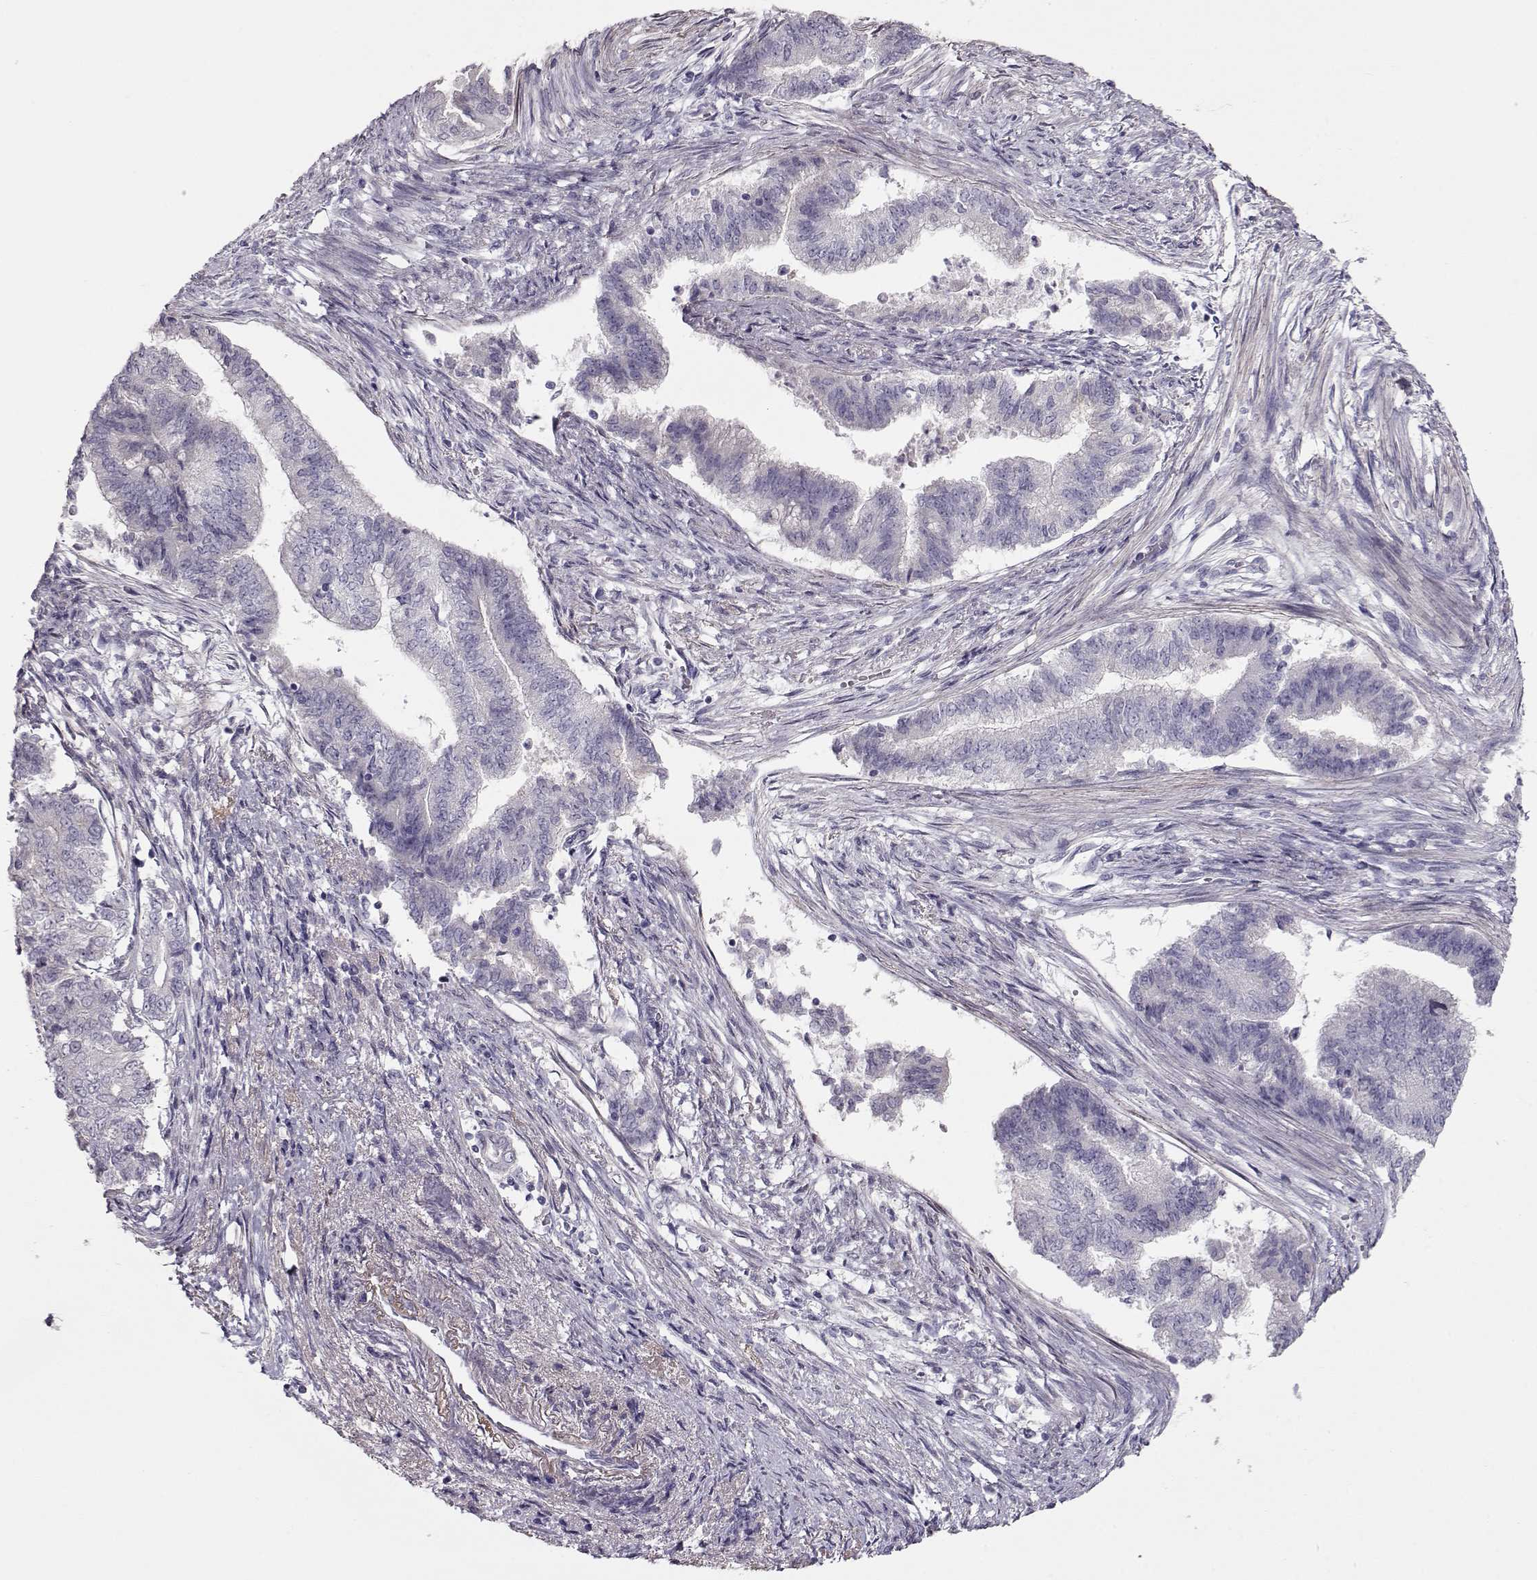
{"staining": {"intensity": "negative", "quantity": "none", "location": "none"}, "tissue": "endometrial cancer", "cell_type": "Tumor cells", "image_type": "cancer", "snomed": [{"axis": "morphology", "description": "Adenocarcinoma, NOS"}, {"axis": "topography", "description": "Endometrium"}], "caption": "Endometrial adenocarcinoma was stained to show a protein in brown. There is no significant positivity in tumor cells.", "gene": "GRK1", "patient": {"sex": "female", "age": 65}}